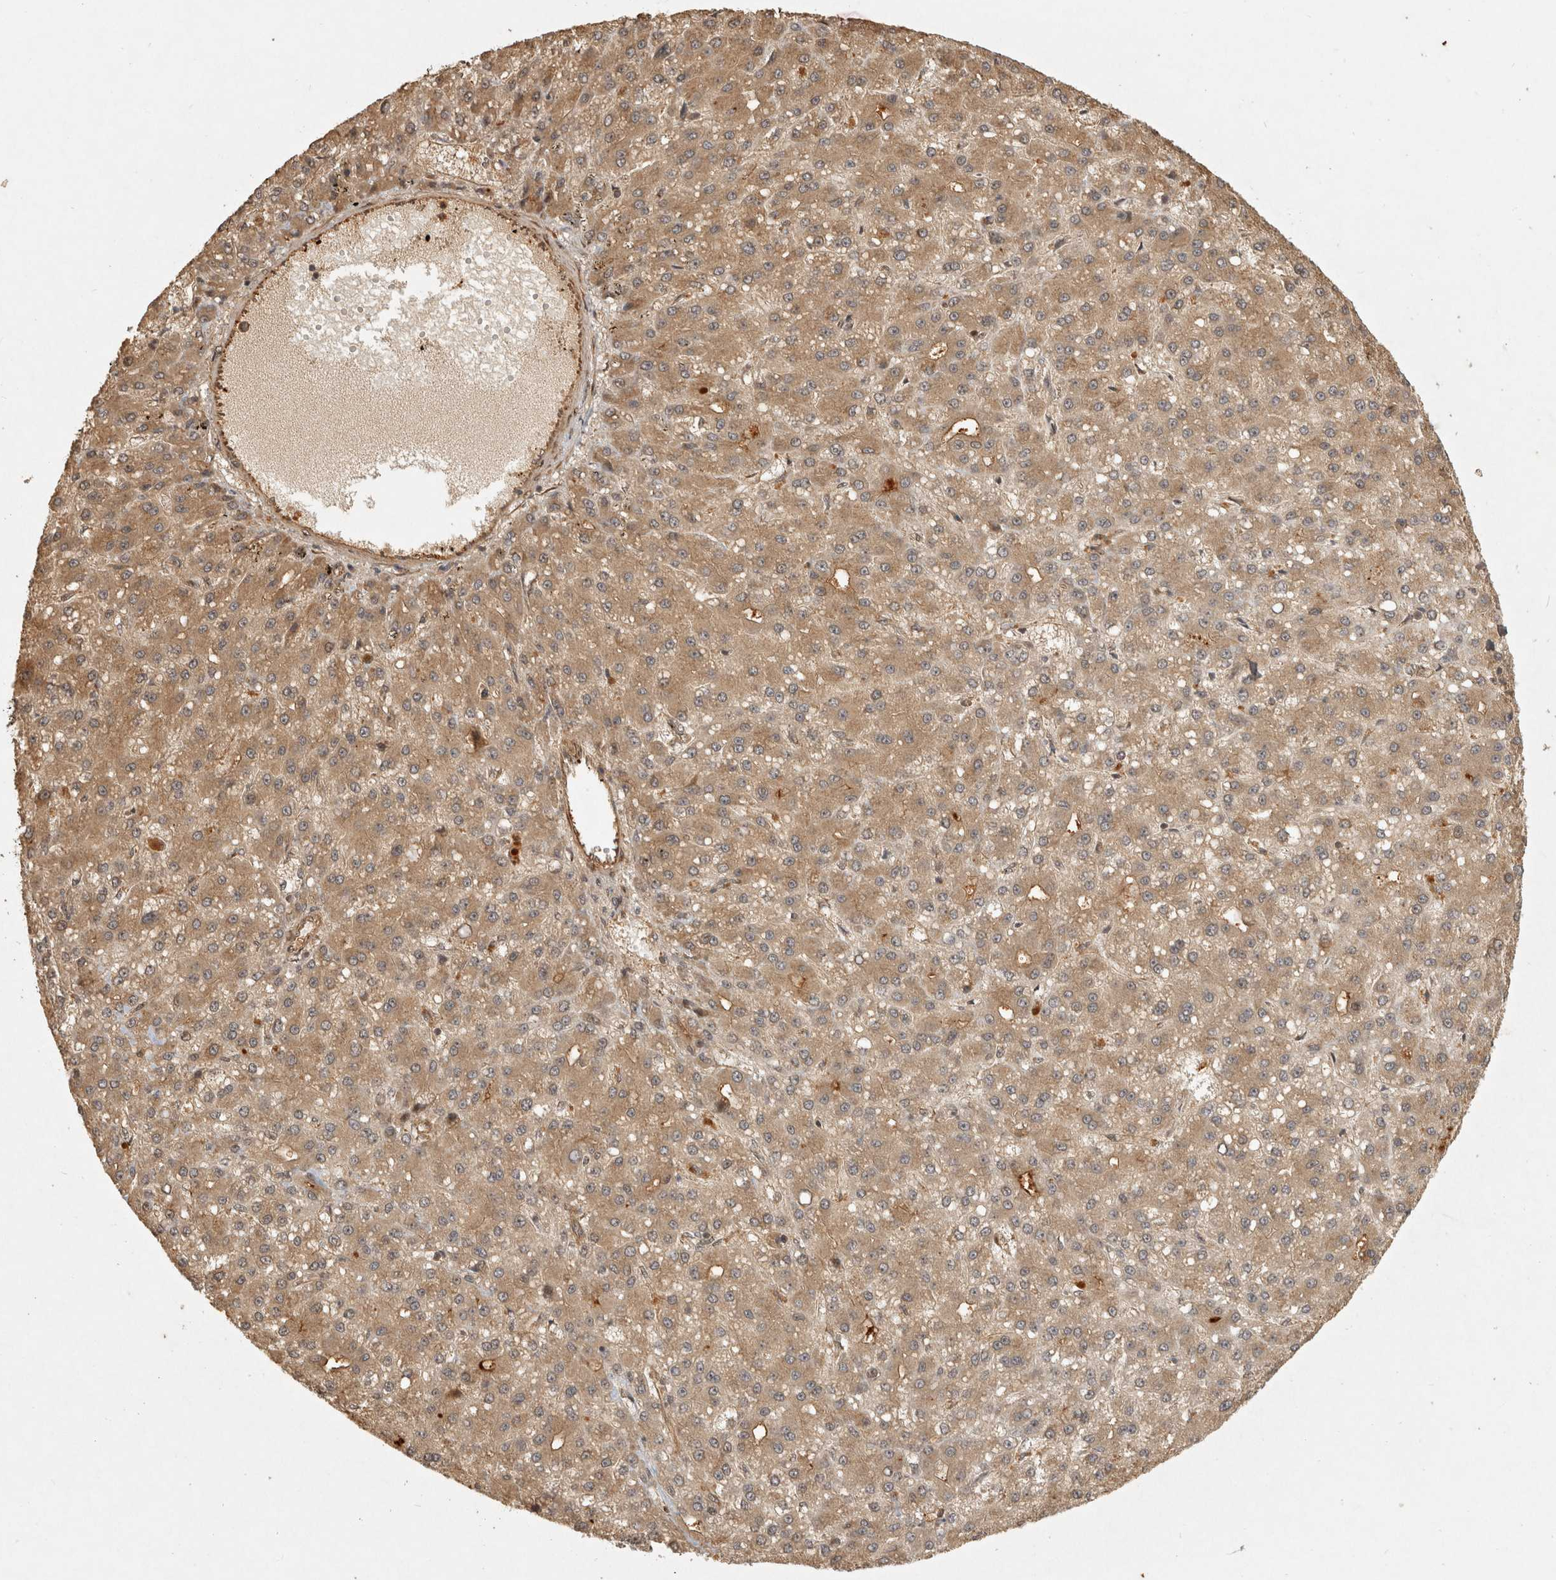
{"staining": {"intensity": "moderate", "quantity": ">75%", "location": "cytoplasmic/membranous"}, "tissue": "liver cancer", "cell_type": "Tumor cells", "image_type": "cancer", "snomed": [{"axis": "morphology", "description": "Carcinoma, Hepatocellular, NOS"}, {"axis": "topography", "description": "Liver"}], "caption": "IHC of hepatocellular carcinoma (liver) reveals medium levels of moderate cytoplasmic/membranous positivity in approximately >75% of tumor cells.", "gene": "CAMSAP2", "patient": {"sex": "male", "age": 67}}